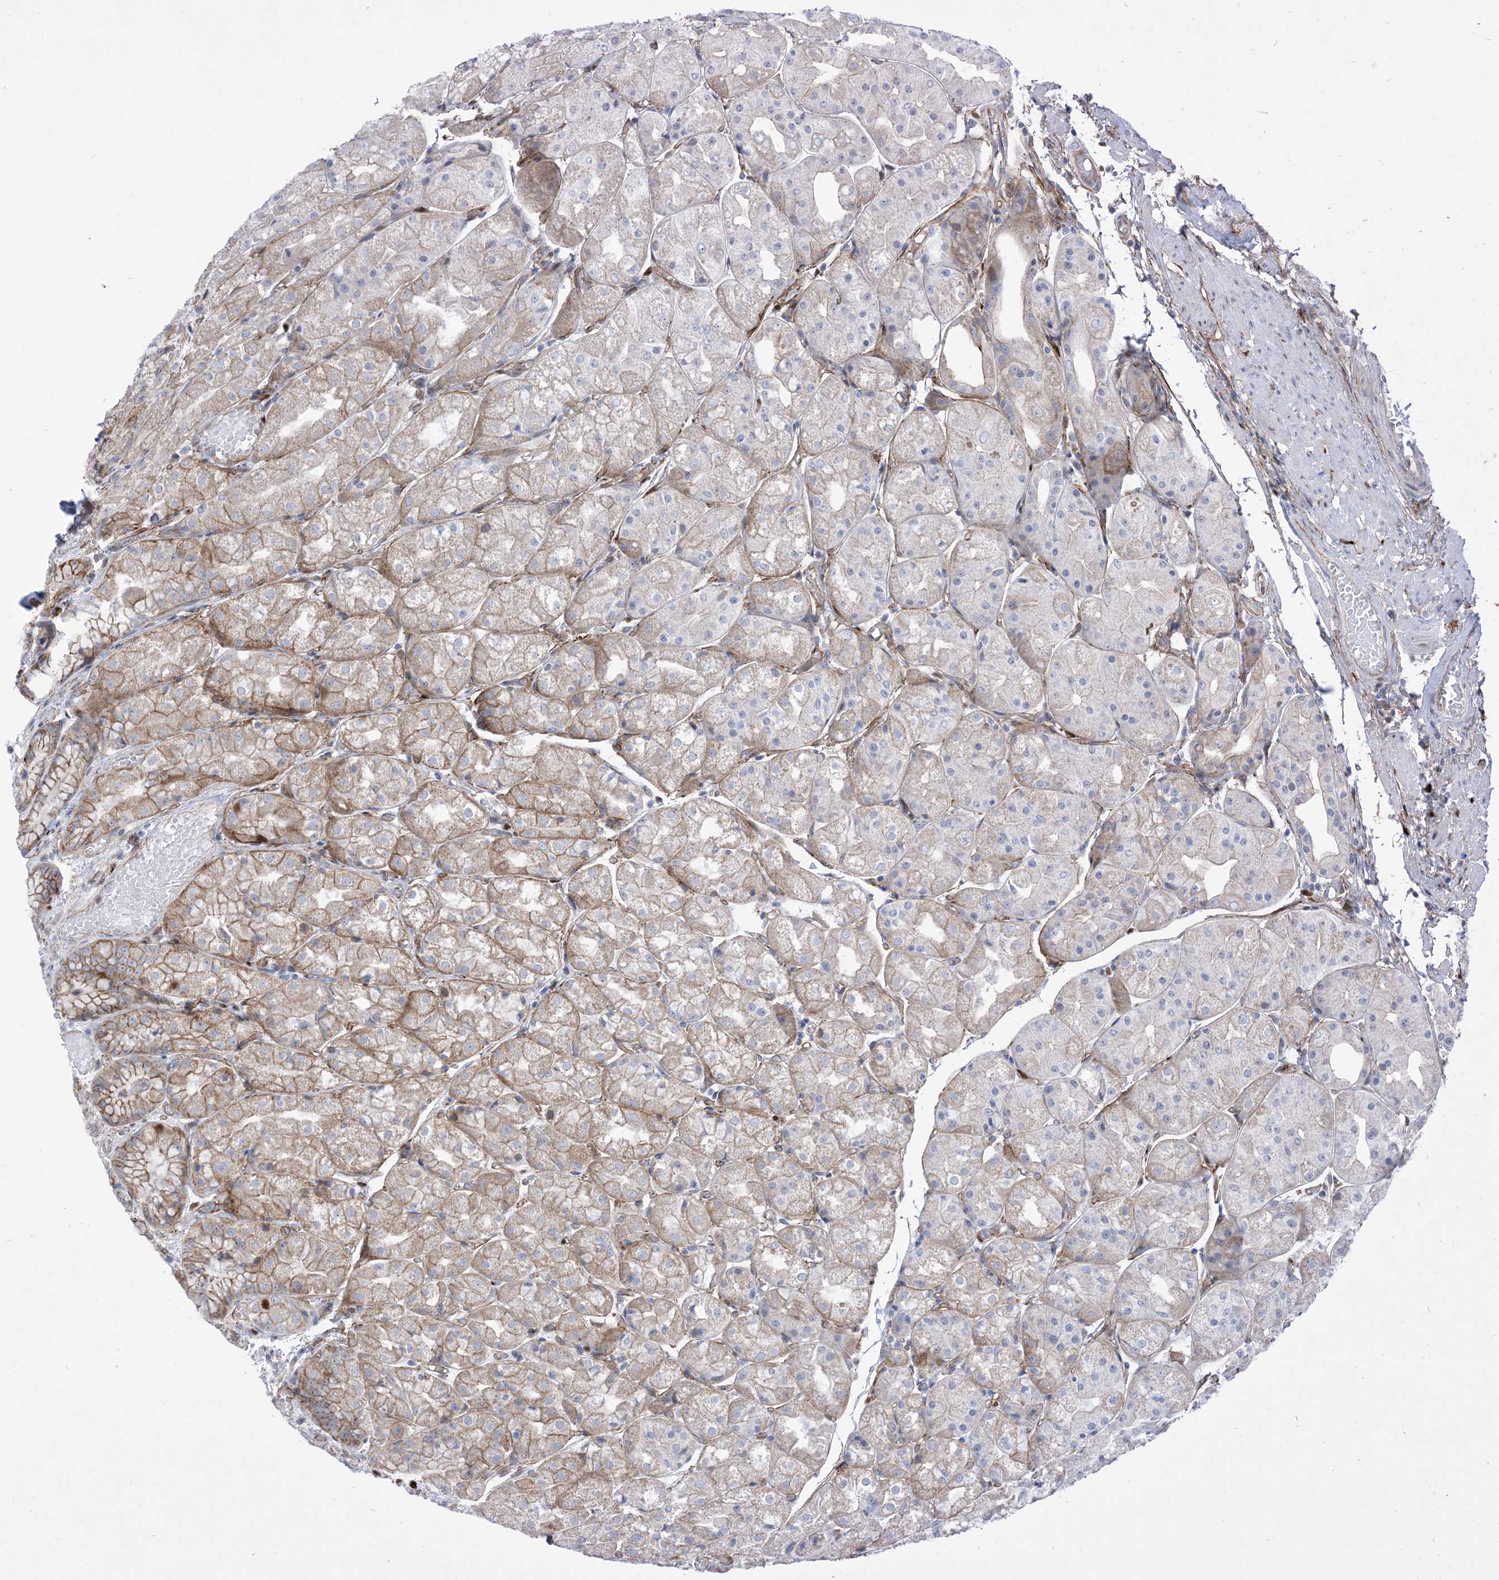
{"staining": {"intensity": "moderate", "quantity": "25%-75%", "location": "cytoplasmic/membranous"}, "tissue": "stomach", "cell_type": "Glandular cells", "image_type": "normal", "snomed": [{"axis": "morphology", "description": "Normal tissue, NOS"}, {"axis": "topography", "description": "Stomach, upper"}], "caption": "Immunohistochemical staining of benign stomach displays 25%-75% levels of moderate cytoplasmic/membranous protein staining in about 25%-75% of glandular cells. Using DAB (brown) and hematoxylin (blue) stains, captured at high magnification using brightfield microscopy.", "gene": "MARS2", "patient": {"sex": "male", "age": 72}}